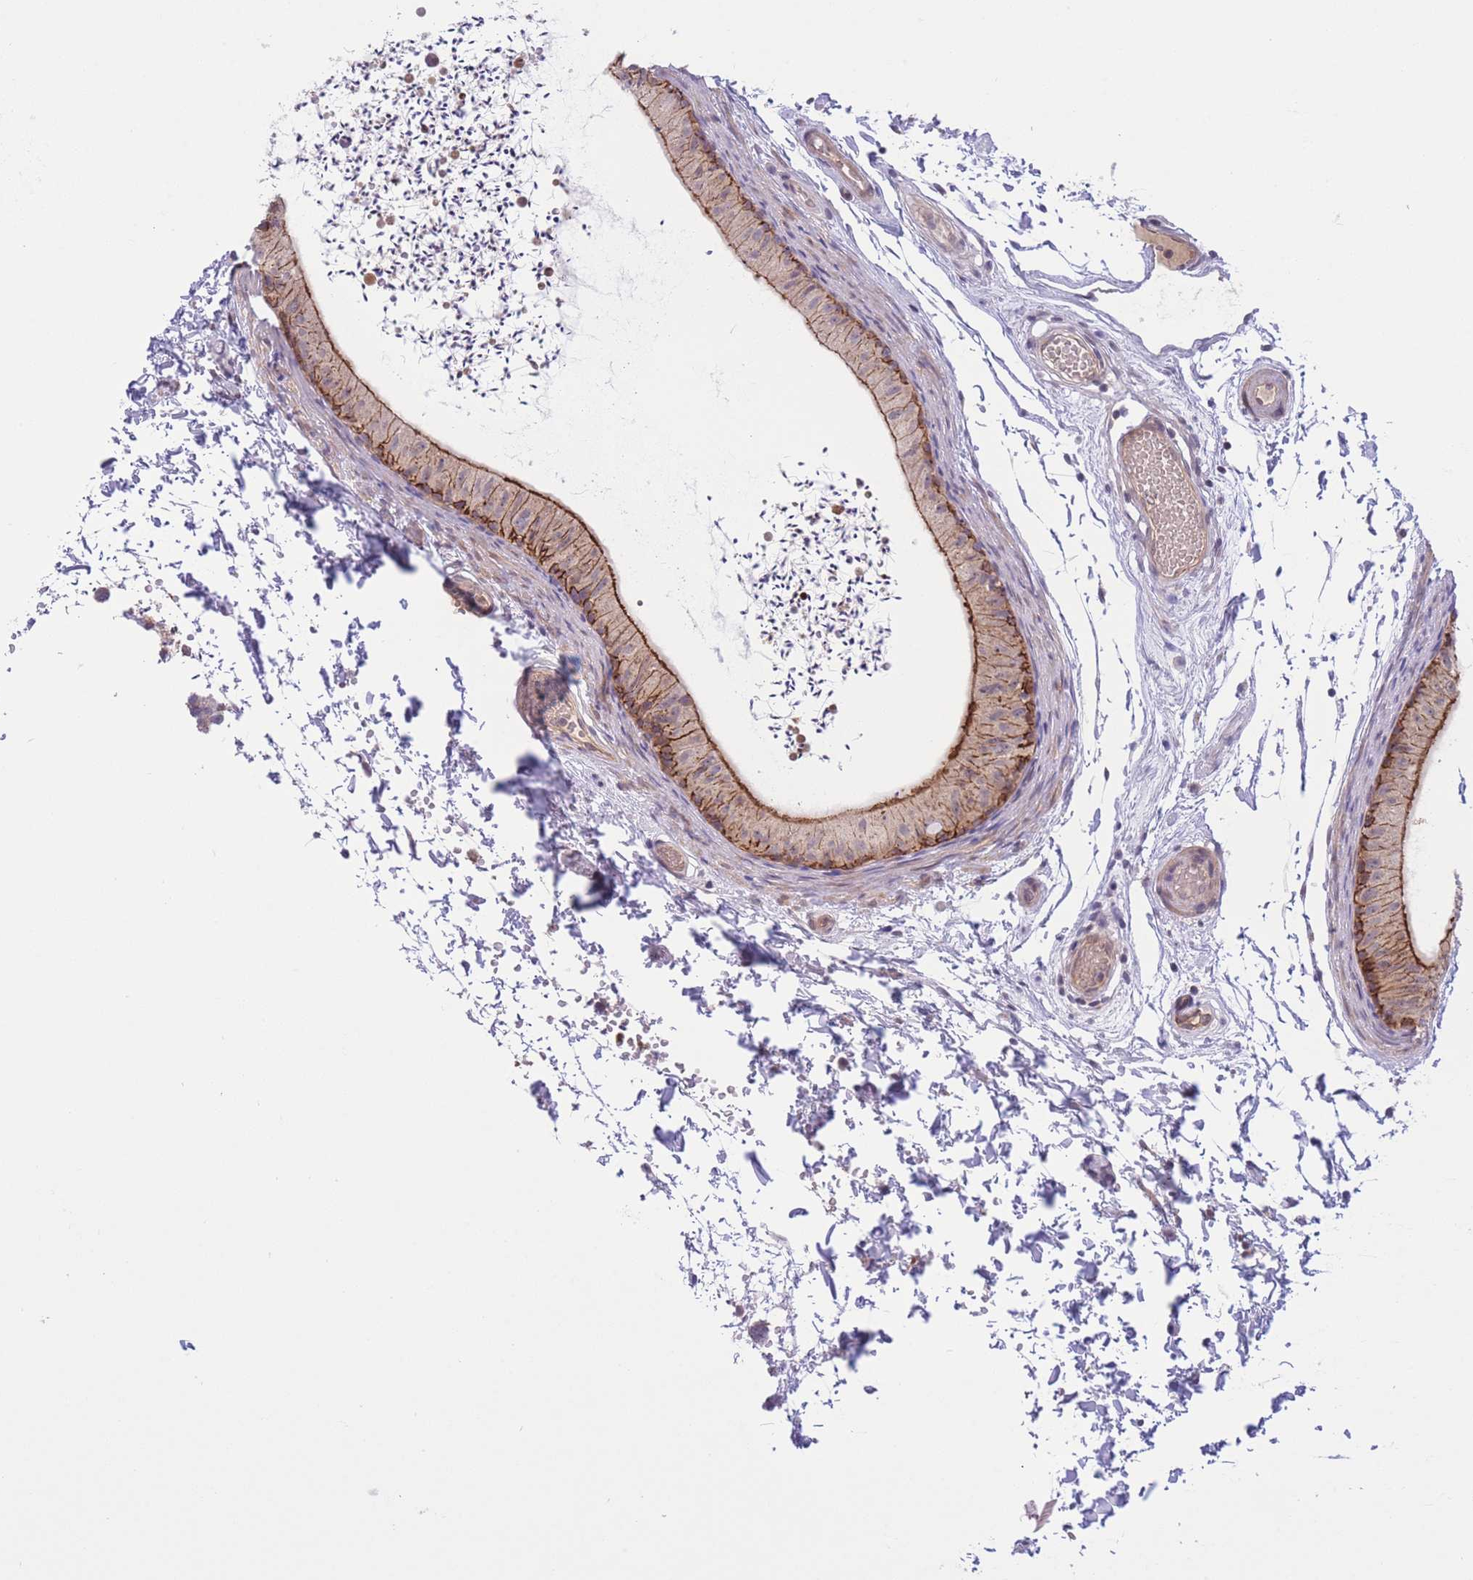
{"staining": {"intensity": "strong", "quantity": ">75%", "location": "cytoplasmic/membranous"}, "tissue": "epididymis", "cell_type": "Glandular cells", "image_type": "normal", "snomed": [{"axis": "morphology", "description": "Normal tissue, NOS"}, {"axis": "topography", "description": "Epididymis"}], "caption": "Immunohistochemistry (IHC) staining of unremarkable epididymis, which shows high levels of strong cytoplasmic/membranous expression in approximately >75% of glandular cells indicating strong cytoplasmic/membranous protein staining. The staining was performed using DAB (brown) for protein detection and nuclei were counterstained in hematoxylin (blue).", "gene": "CDC25B", "patient": {"sex": "male", "age": 50}}